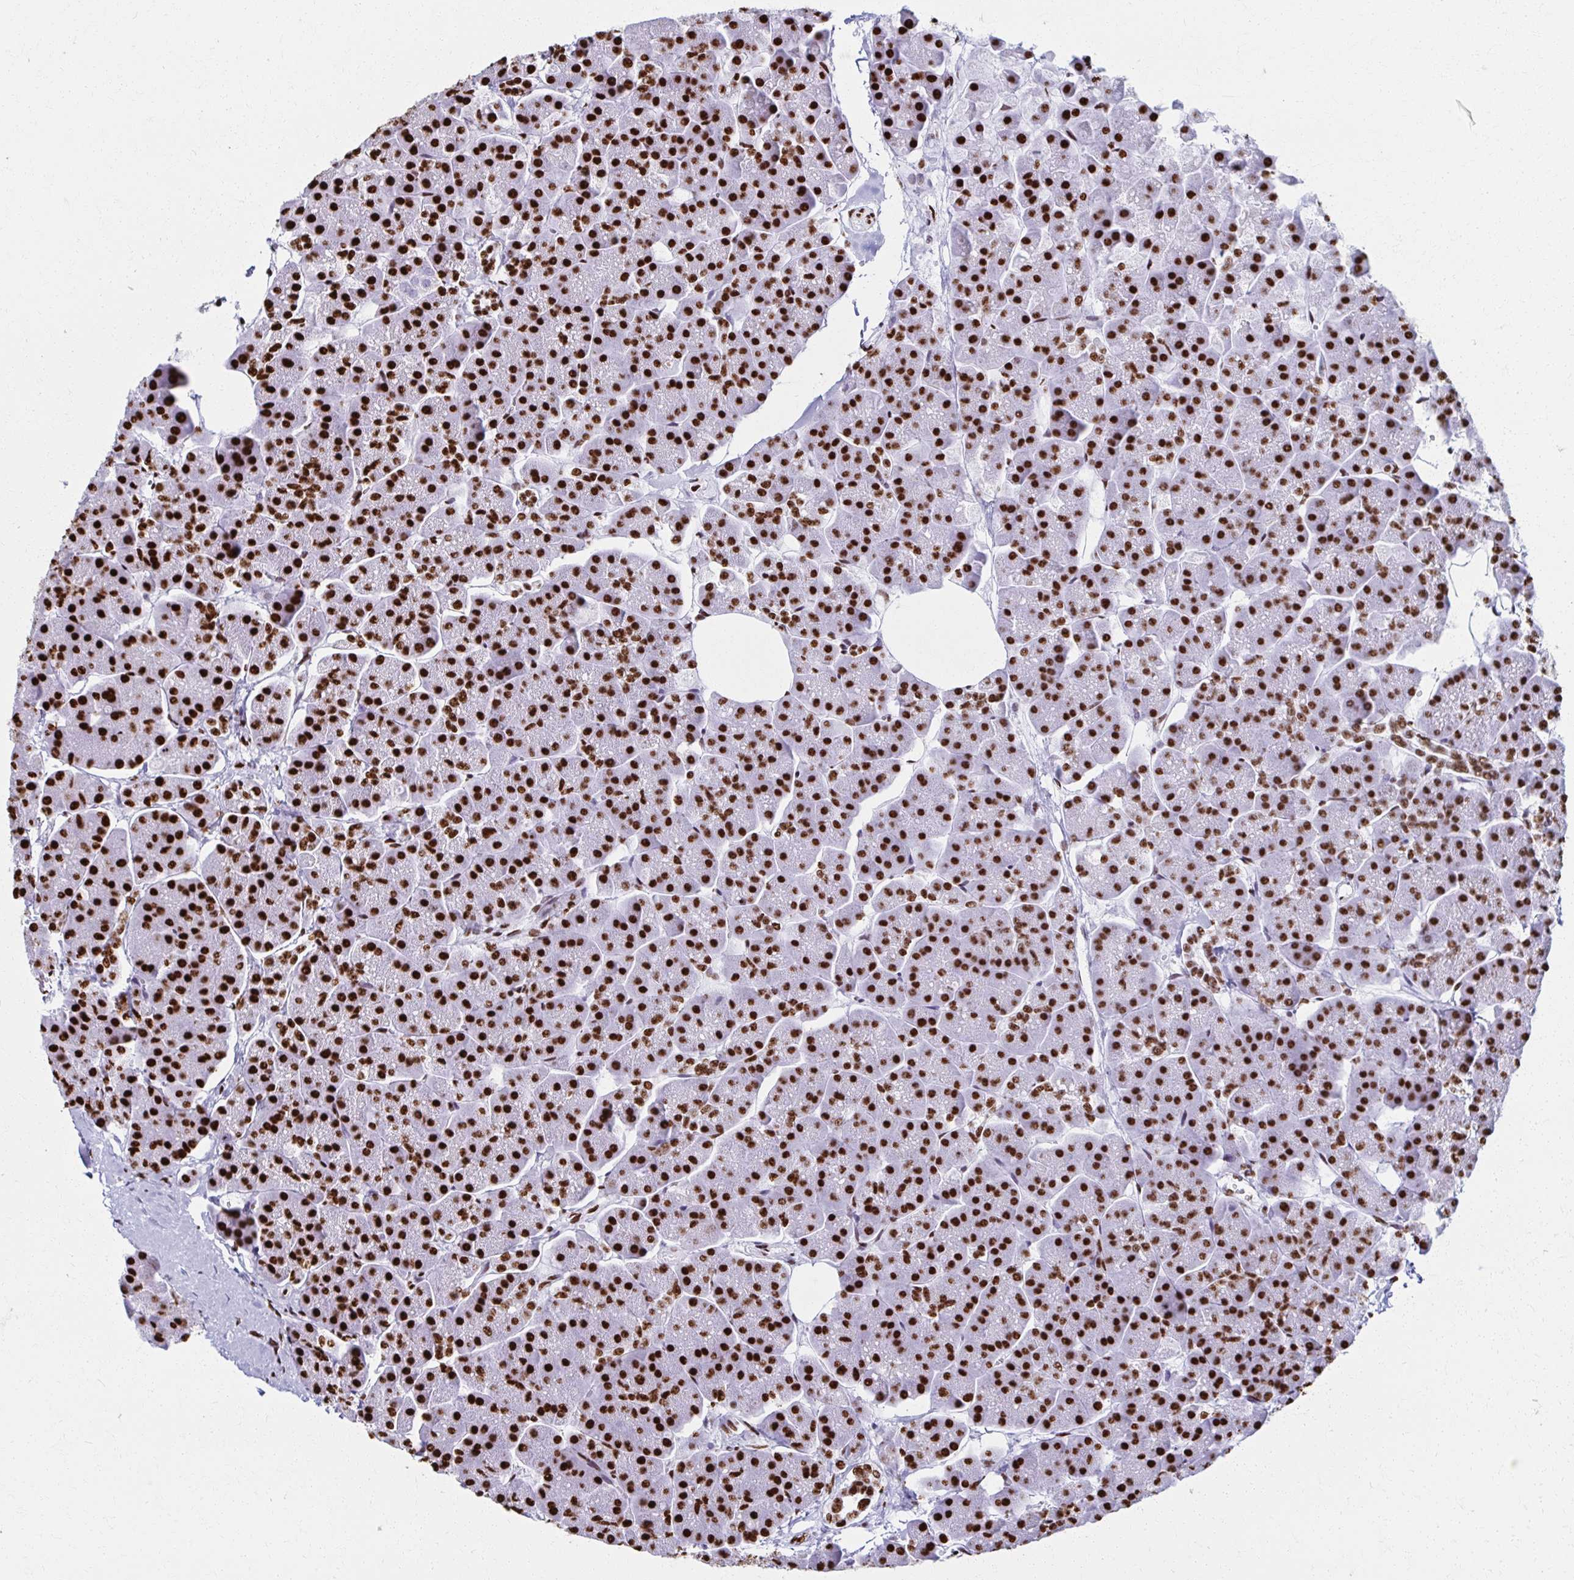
{"staining": {"intensity": "strong", "quantity": ">75%", "location": "nuclear"}, "tissue": "pancreas", "cell_type": "Exocrine glandular cells", "image_type": "normal", "snomed": [{"axis": "morphology", "description": "Normal tissue, NOS"}, {"axis": "topography", "description": "Pancreas"}, {"axis": "topography", "description": "Peripheral nerve tissue"}], "caption": "A high-resolution photomicrograph shows immunohistochemistry staining of normal pancreas, which shows strong nuclear staining in about >75% of exocrine glandular cells. Using DAB (3,3'-diaminobenzidine) (brown) and hematoxylin (blue) stains, captured at high magnification using brightfield microscopy.", "gene": "NONO", "patient": {"sex": "male", "age": 54}}